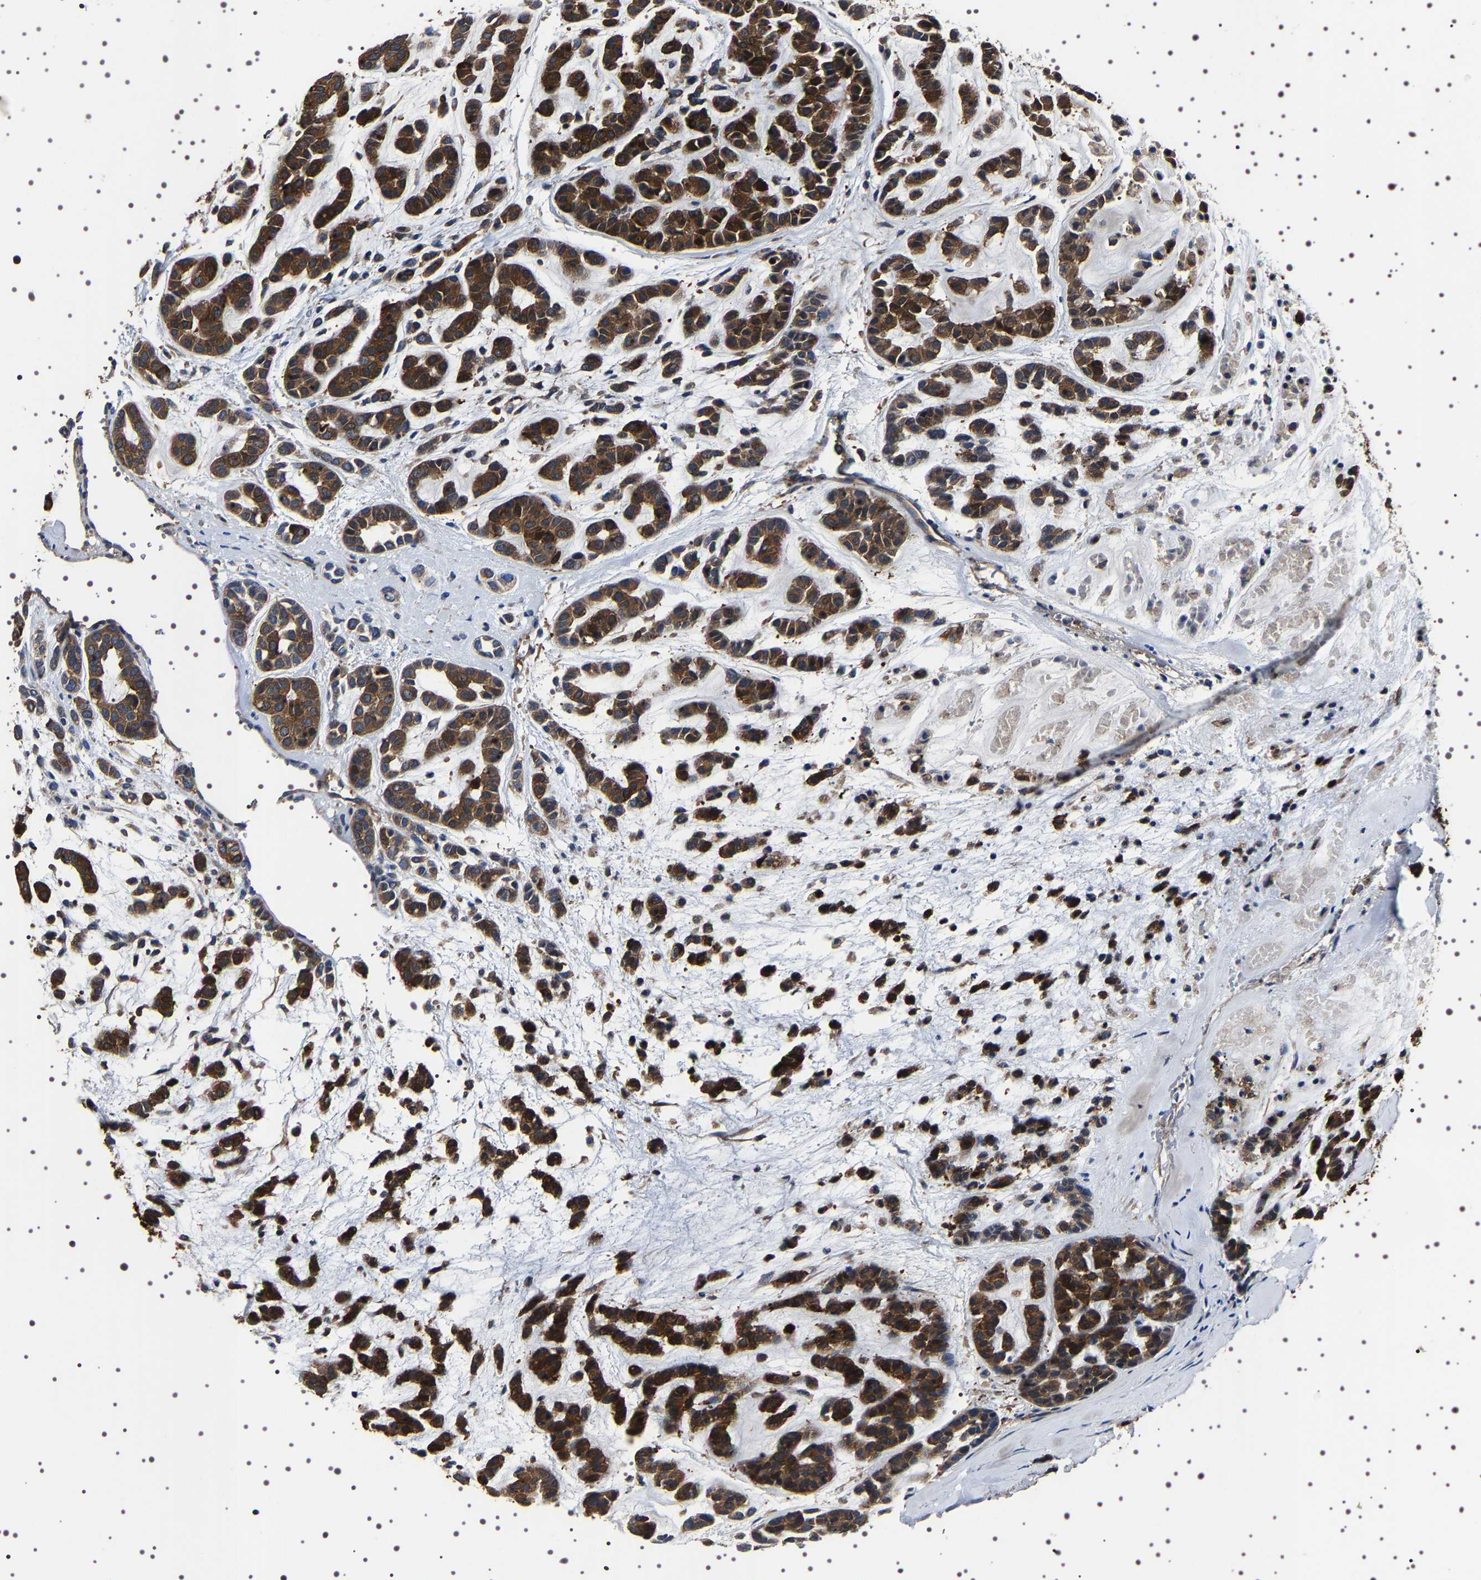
{"staining": {"intensity": "moderate", "quantity": ">75%", "location": "cytoplasmic/membranous"}, "tissue": "head and neck cancer", "cell_type": "Tumor cells", "image_type": "cancer", "snomed": [{"axis": "morphology", "description": "Adenocarcinoma, NOS"}, {"axis": "morphology", "description": "Adenoma, NOS"}, {"axis": "topography", "description": "Head-Neck"}], "caption": "The image exhibits a brown stain indicating the presence of a protein in the cytoplasmic/membranous of tumor cells in head and neck cancer (adenoma). (Brightfield microscopy of DAB IHC at high magnification).", "gene": "WDR1", "patient": {"sex": "female", "age": 55}}